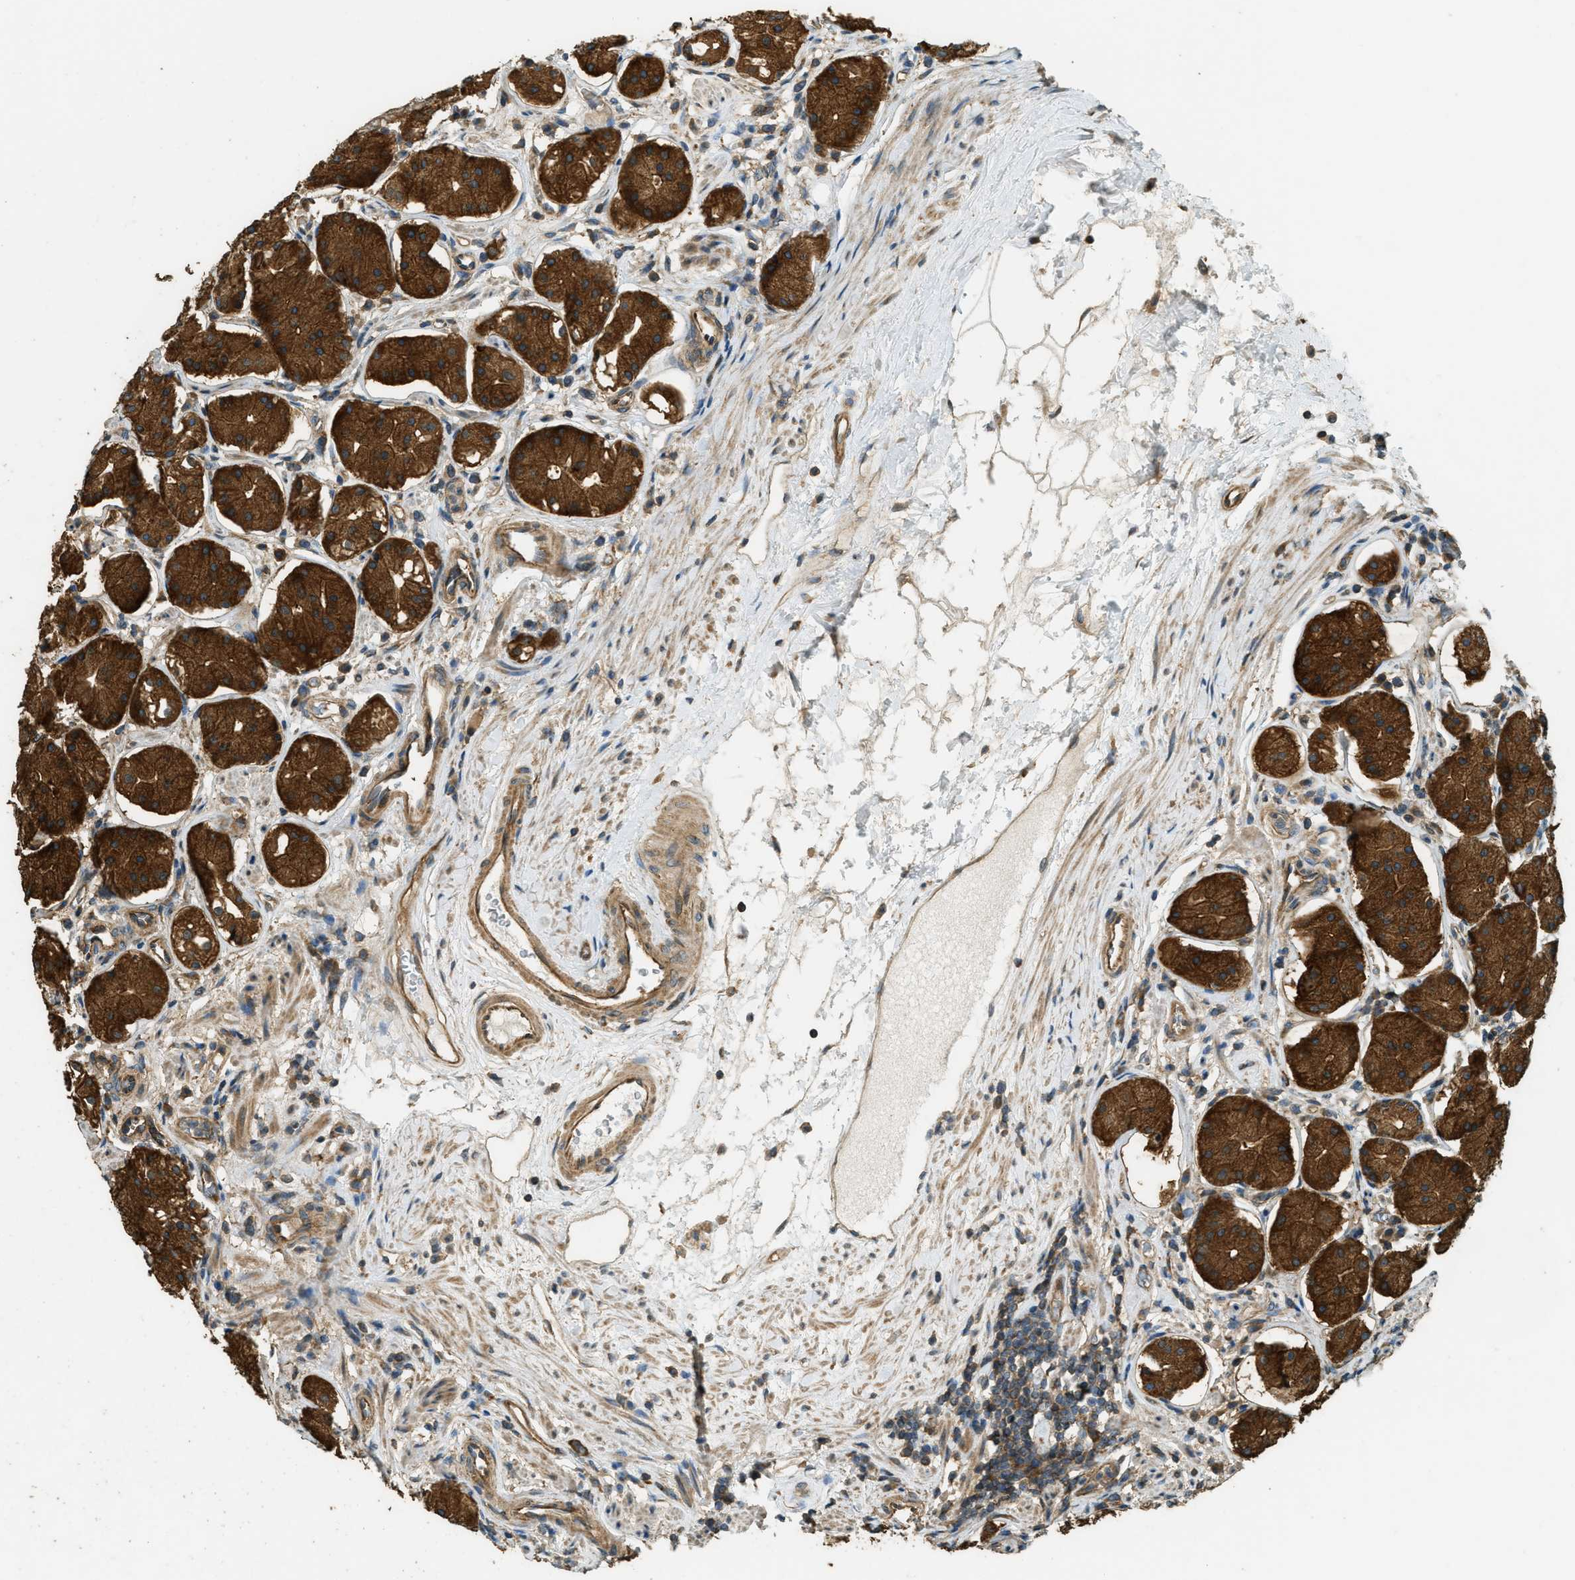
{"staining": {"intensity": "strong", "quantity": ">75%", "location": "cytoplasmic/membranous"}, "tissue": "stomach", "cell_type": "Glandular cells", "image_type": "normal", "snomed": [{"axis": "morphology", "description": "Normal tissue, NOS"}, {"axis": "topography", "description": "Stomach"}, {"axis": "topography", "description": "Stomach, lower"}], "caption": "Protein positivity by immunohistochemistry (IHC) displays strong cytoplasmic/membranous positivity in about >75% of glandular cells in normal stomach.", "gene": "MARS1", "patient": {"sex": "female", "age": 56}}